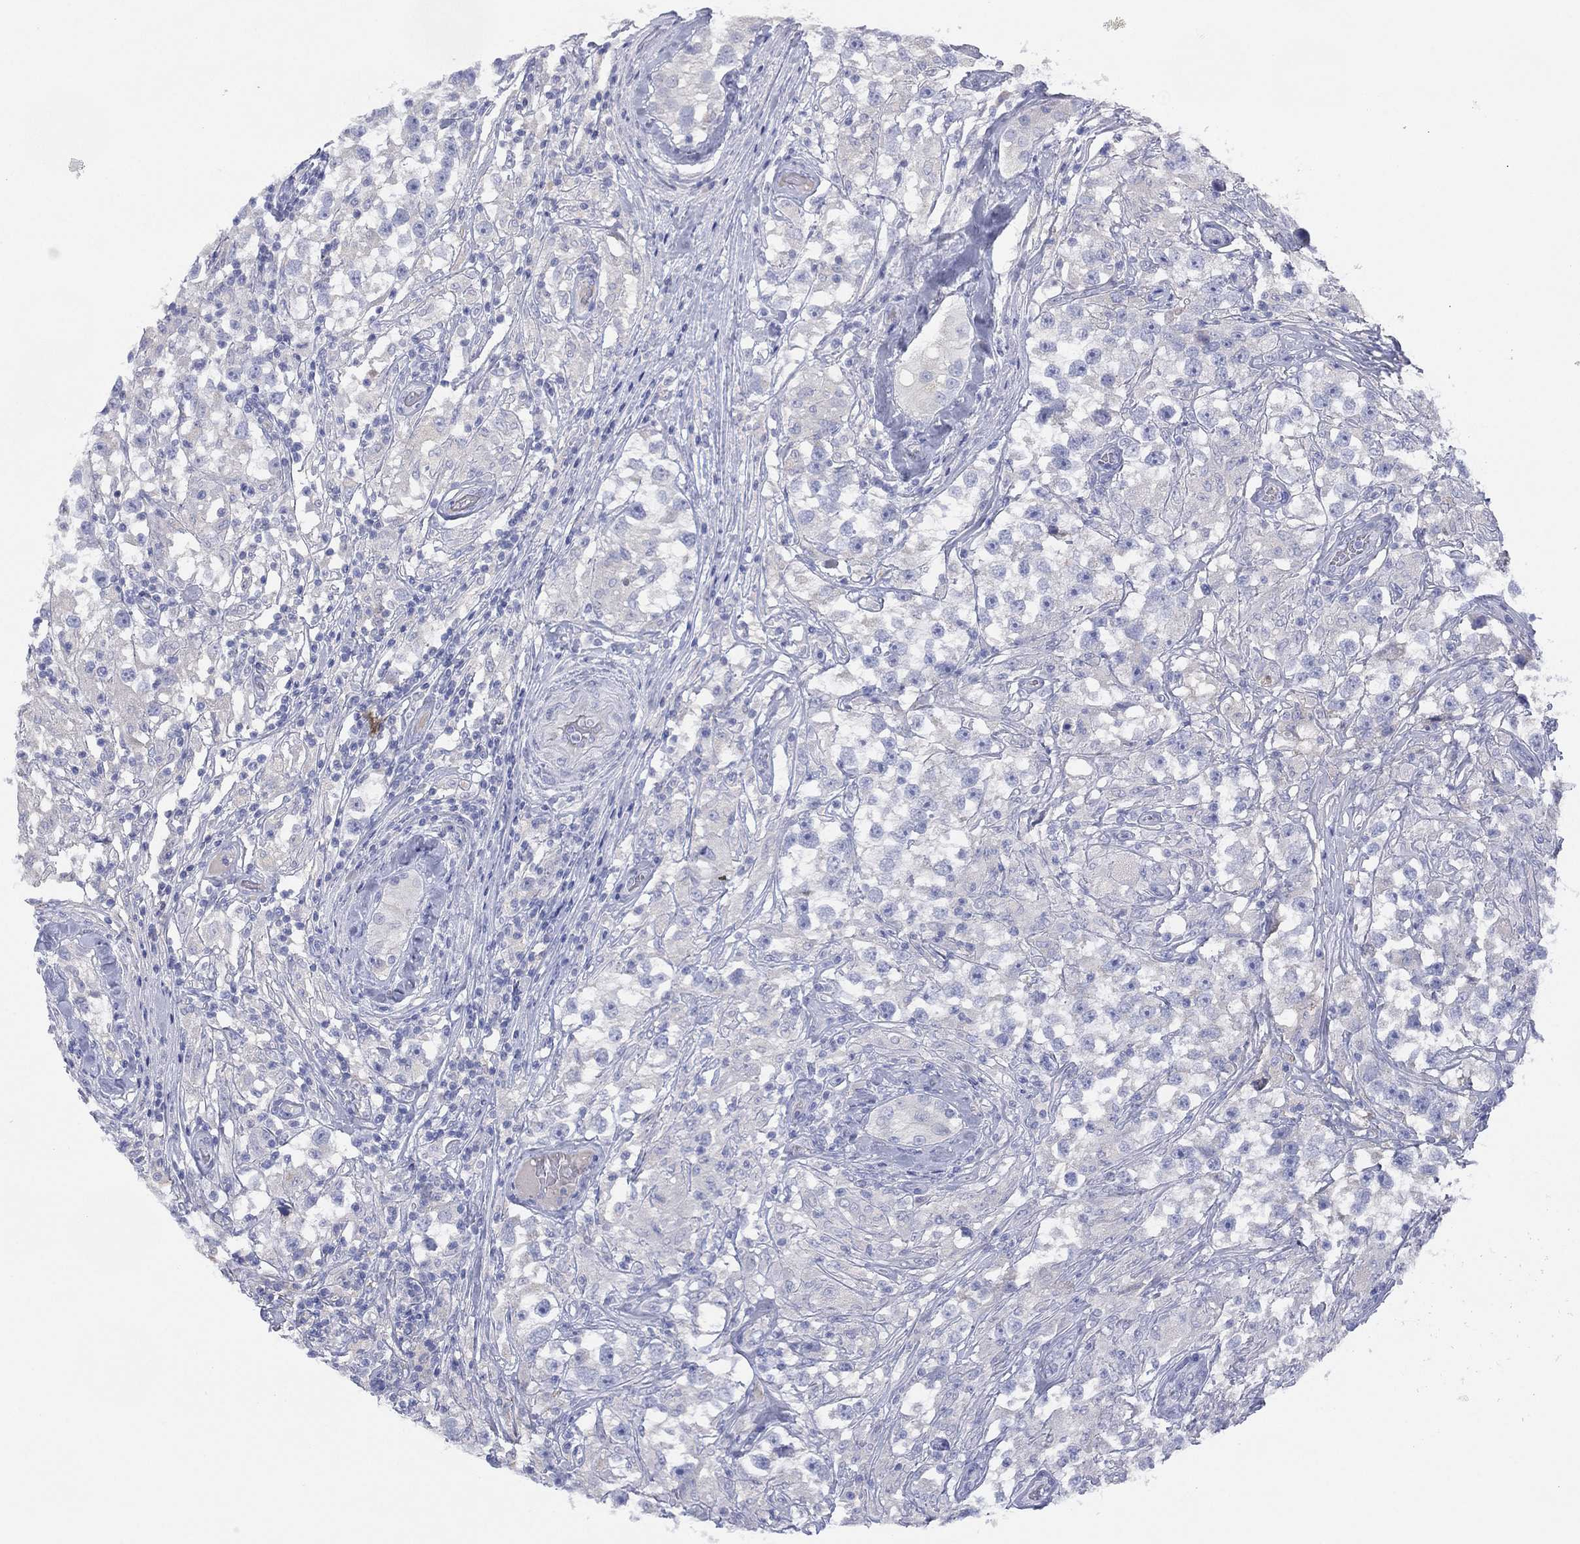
{"staining": {"intensity": "negative", "quantity": "none", "location": "none"}, "tissue": "testis cancer", "cell_type": "Tumor cells", "image_type": "cancer", "snomed": [{"axis": "morphology", "description": "Seminoma, NOS"}, {"axis": "topography", "description": "Testis"}], "caption": "DAB (3,3'-diaminobenzidine) immunohistochemical staining of human testis cancer displays no significant staining in tumor cells. (Immunohistochemistry, brightfield microscopy, high magnification).", "gene": "CYP2D6", "patient": {"sex": "male", "age": 46}}